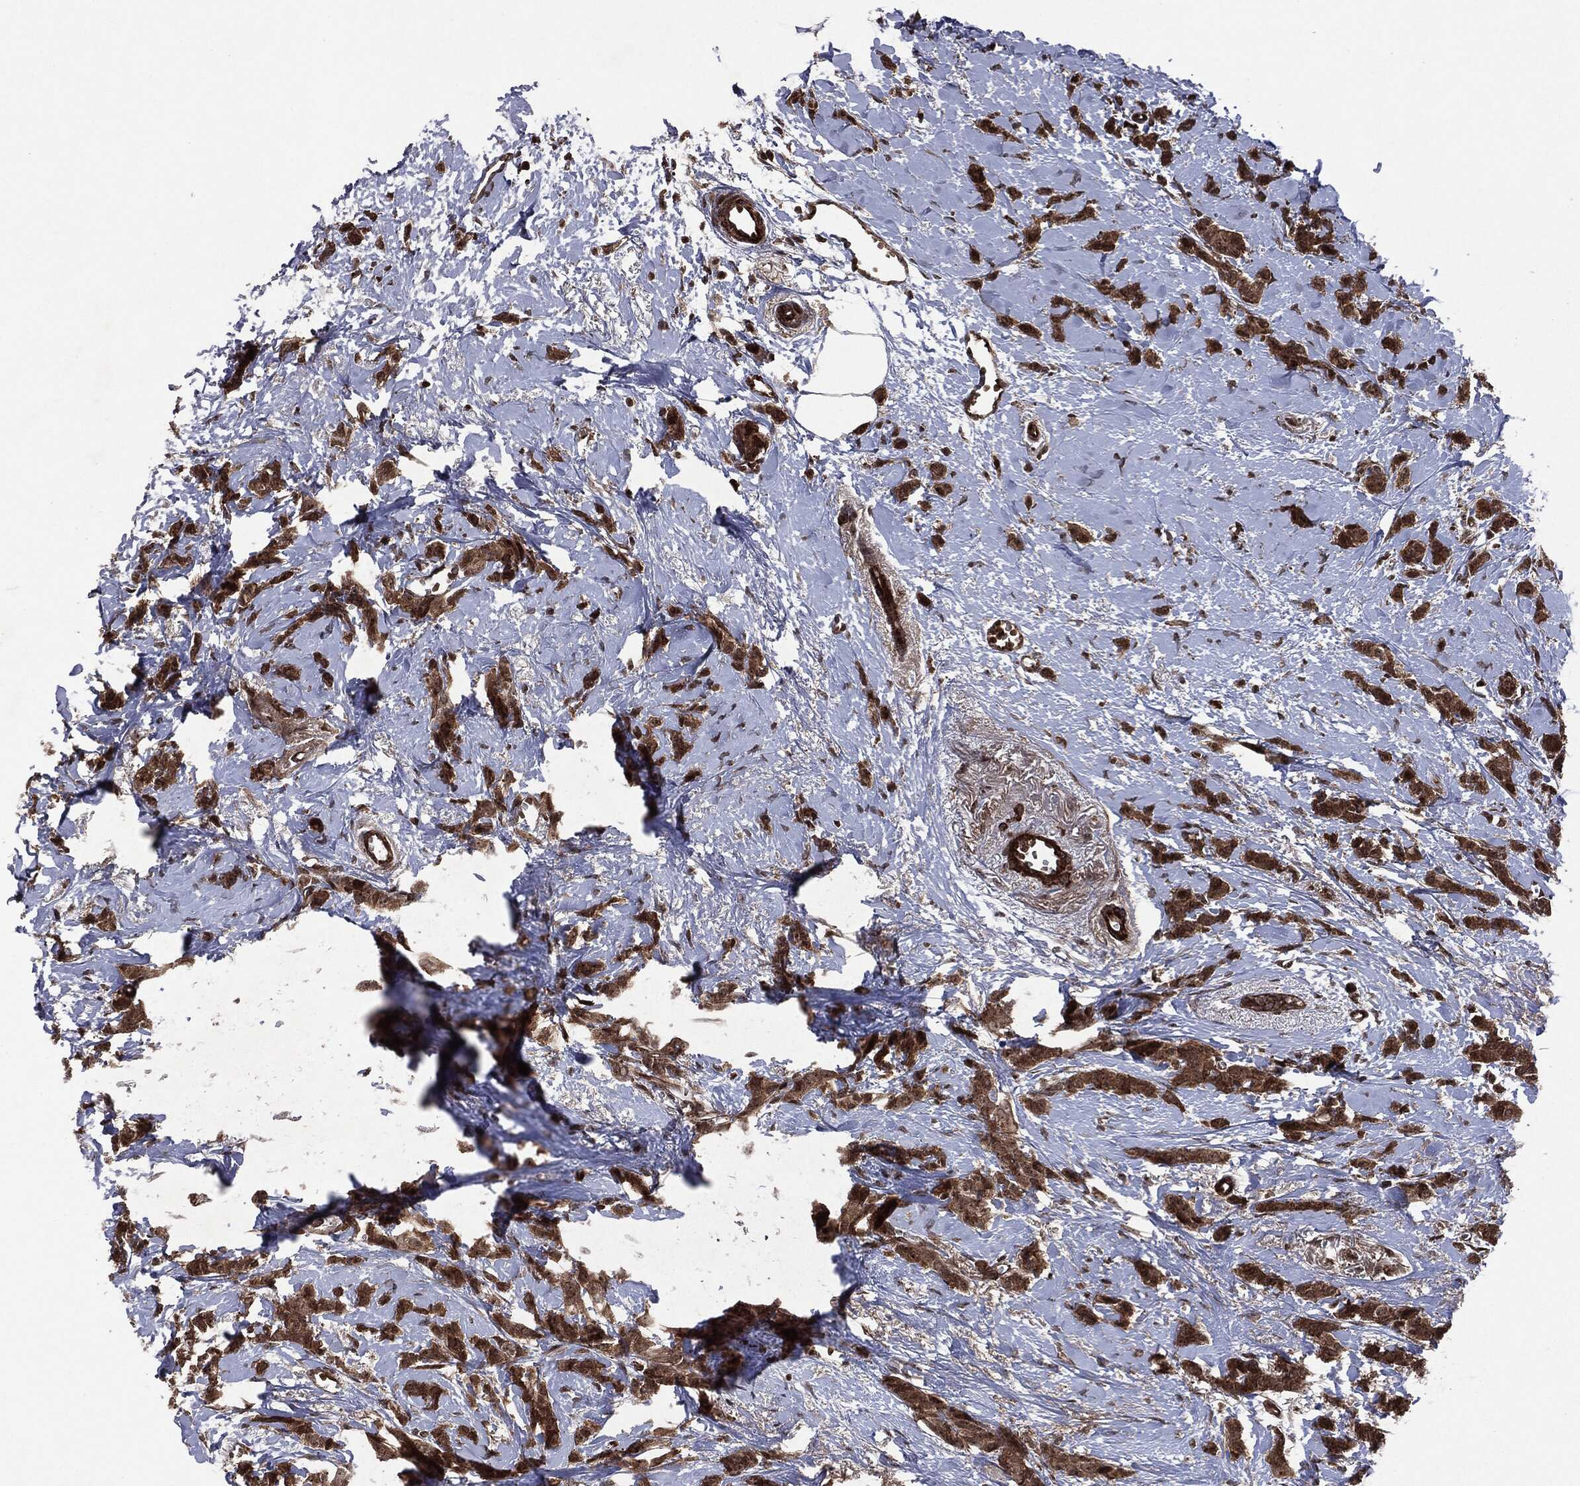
{"staining": {"intensity": "strong", "quantity": ">75%", "location": "cytoplasmic/membranous"}, "tissue": "breast cancer", "cell_type": "Tumor cells", "image_type": "cancer", "snomed": [{"axis": "morphology", "description": "Duct carcinoma"}, {"axis": "topography", "description": "Breast"}], "caption": "Strong cytoplasmic/membranous staining for a protein is identified in approximately >75% of tumor cells of invasive ductal carcinoma (breast) using immunohistochemistry (IHC).", "gene": "CARD6", "patient": {"sex": "female", "age": 85}}